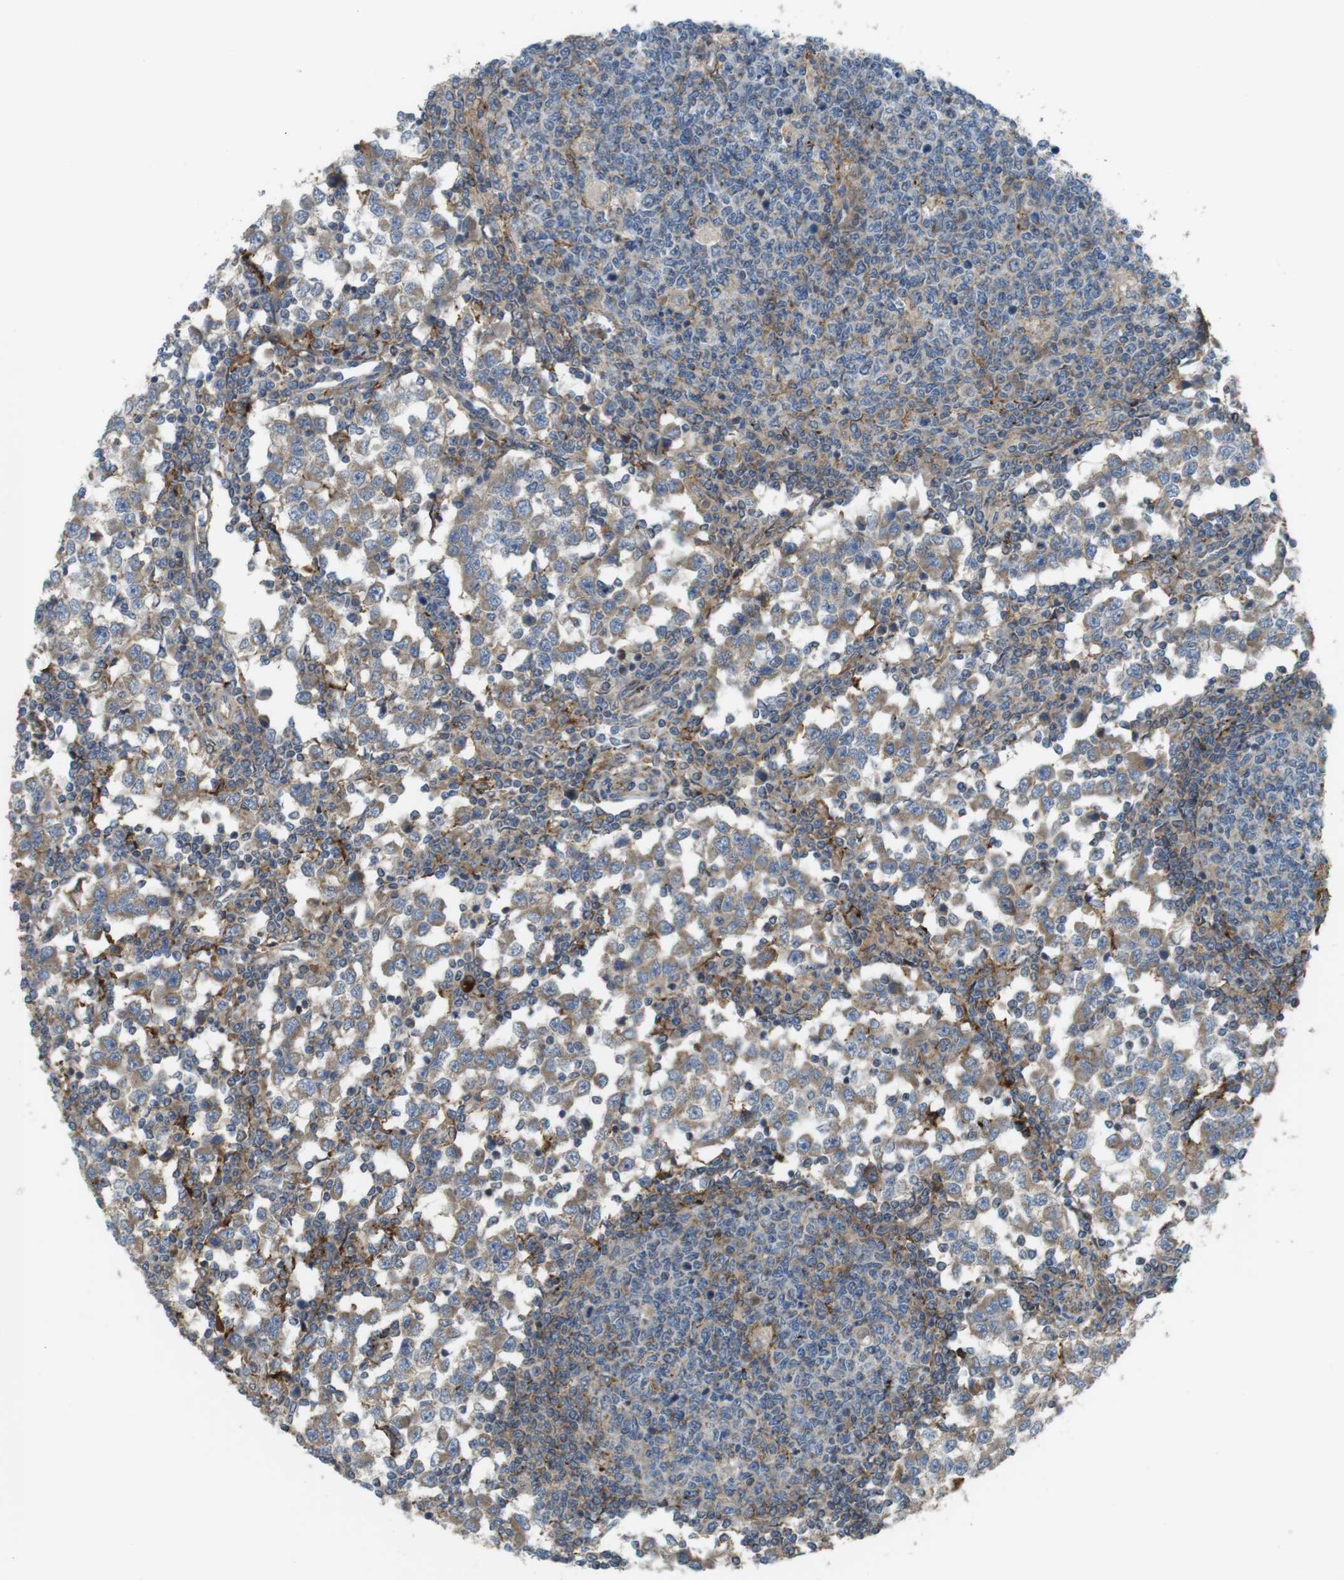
{"staining": {"intensity": "weak", "quantity": "25%-75%", "location": "cytoplasmic/membranous"}, "tissue": "testis cancer", "cell_type": "Tumor cells", "image_type": "cancer", "snomed": [{"axis": "morphology", "description": "Seminoma, NOS"}, {"axis": "topography", "description": "Testis"}], "caption": "Protein positivity by immunohistochemistry shows weak cytoplasmic/membranous expression in about 25%-75% of tumor cells in seminoma (testis). Immunohistochemistry (ihc) stains the protein of interest in brown and the nuclei are stained blue.", "gene": "DDAH2", "patient": {"sex": "male", "age": 65}}